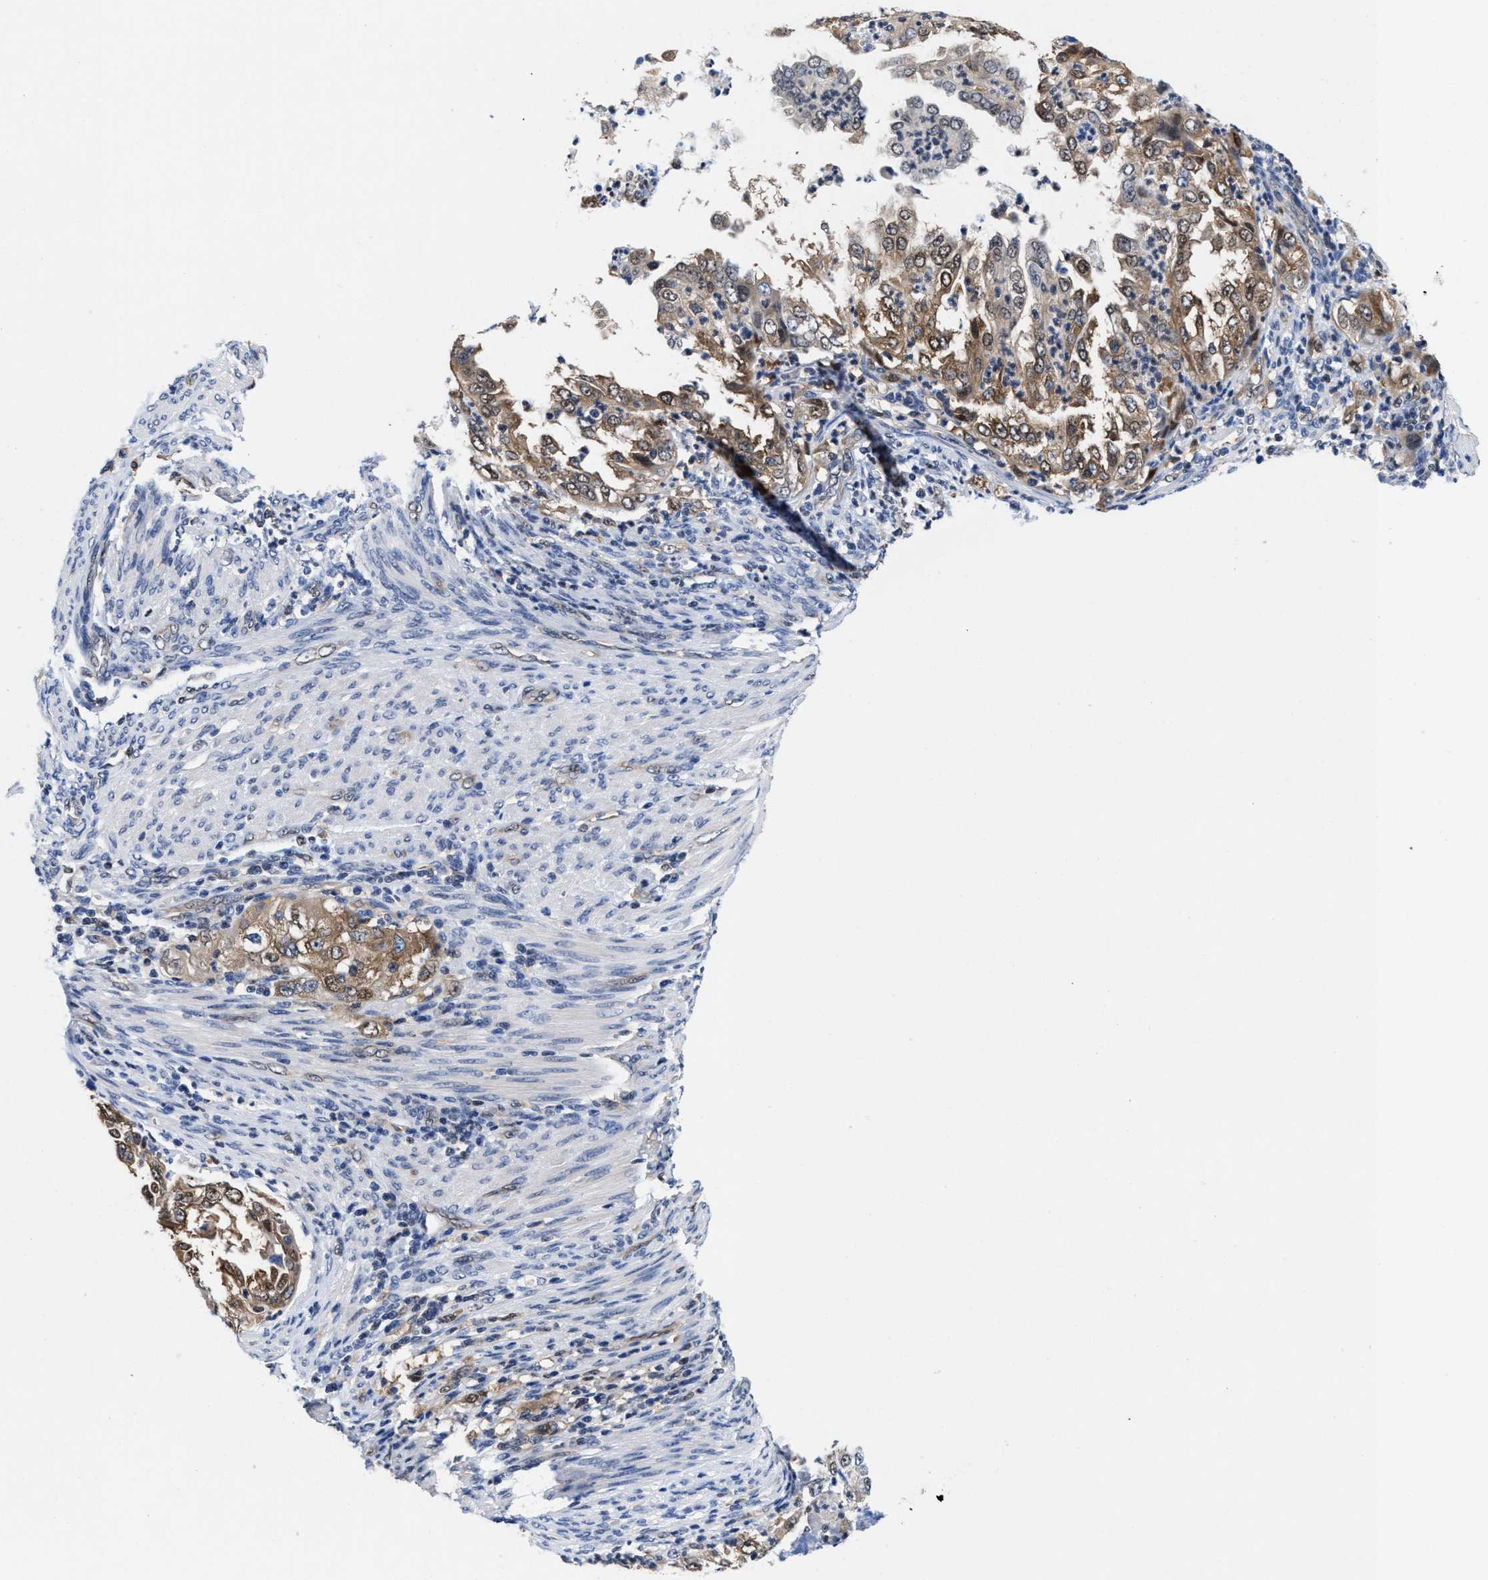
{"staining": {"intensity": "moderate", "quantity": ">75%", "location": "cytoplasmic/membranous,nuclear"}, "tissue": "endometrial cancer", "cell_type": "Tumor cells", "image_type": "cancer", "snomed": [{"axis": "morphology", "description": "Adenocarcinoma, NOS"}, {"axis": "topography", "description": "Endometrium"}], "caption": "High-magnification brightfield microscopy of endometrial cancer (adenocarcinoma) stained with DAB (3,3'-diaminobenzidine) (brown) and counterstained with hematoxylin (blue). tumor cells exhibit moderate cytoplasmic/membranous and nuclear expression is seen in approximately>75% of cells.", "gene": "ACLY", "patient": {"sex": "female", "age": 85}}